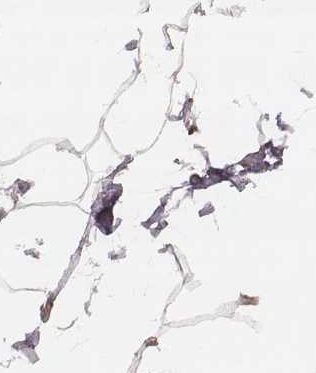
{"staining": {"intensity": "negative", "quantity": "none", "location": "none"}, "tissue": "breast", "cell_type": "Adipocytes", "image_type": "normal", "snomed": [{"axis": "morphology", "description": "Normal tissue, NOS"}, {"axis": "topography", "description": "Breast"}], "caption": "Protein analysis of unremarkable breast shows no significant staining in adipocytes.", "gene": "ZDHHC21", "patient": {"sex": "female", "age": 32}}